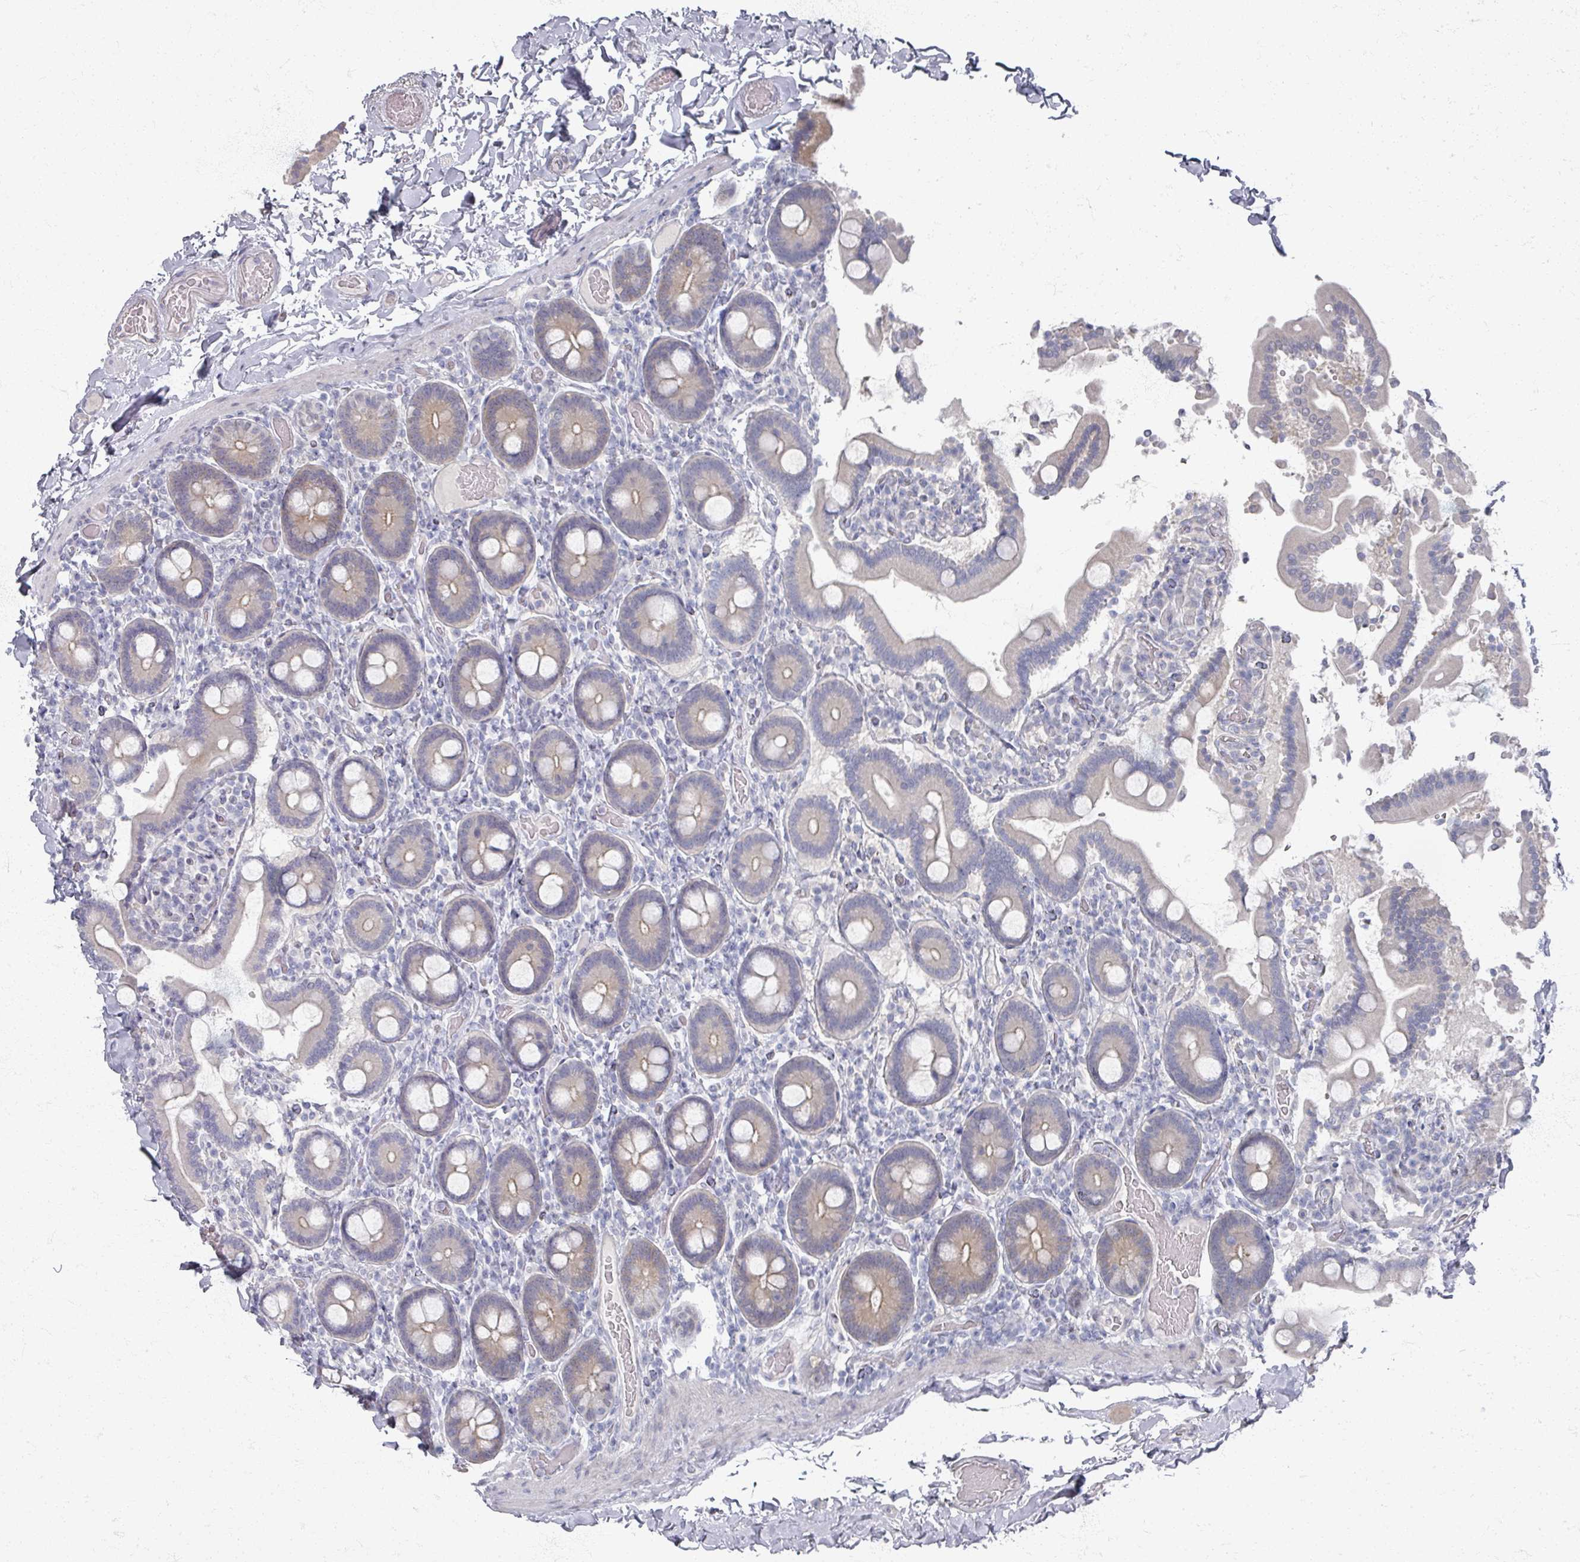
{"staining": {"intensity": "moderate", "quantity": "<25%", "location": "cytoplasmic/membranous"}, "tissue": "duodenum", "cell_type": "Glandular cells", "image_type": "normal", "snomed": [{"axis": "morphology", "description": "Normal tissue, NOS"}, {"axis": "topography", "description": "Duodenum"}], "caption": "Immunohistochemical staining of normal human duodenum reveals moderate cytoplasmic/membranous protein staining in approximately <25% of glandular cells. The staining is performed using DAB (3,3'-diaminobenzidine) brown chromogen to label protein expression. The nuclei are counter-stained blue using hematoxylin.", "gene": "TTYH3", "patient": {"sex": "male", "age": 55}}